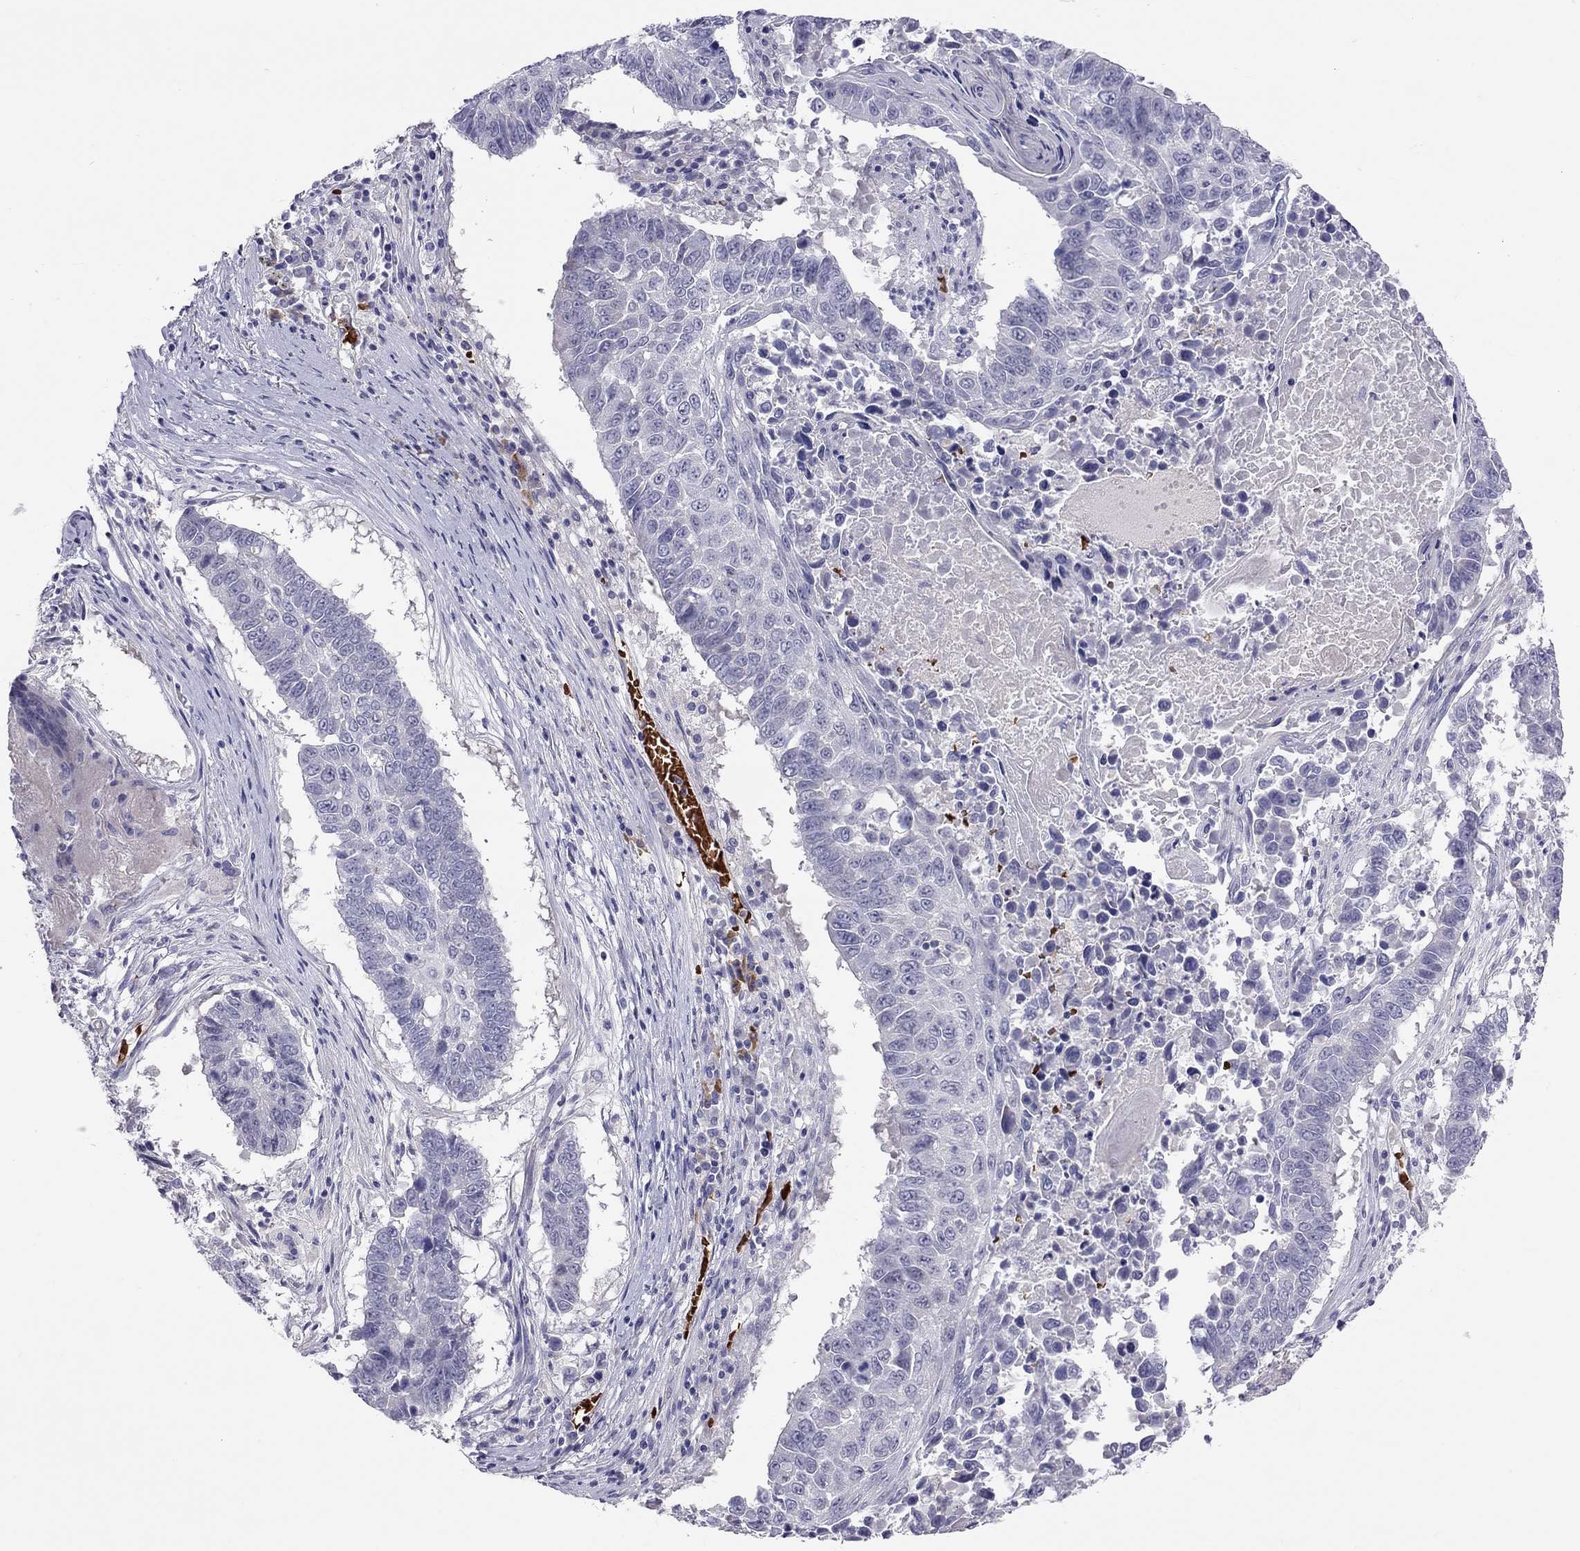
{"staining": {"intensity": "negative", "quantity": "none", "location": "none"}, "tissue": "lung cancer", "cell_type": "Tumor cells", "image_type": "cancer", "snomed": [{"axis": "morphology", "description": "Squamous cell carcinoma, NOS"}, {"axis": "topography", "description": "Lung"}], "caption": "Lung squamous cell carcinoma was stained to show a protein in brown. There is no significant expression in tumor cells.", "gene": "FRMD1", "patient": {"sex": "male", "age": 73}}